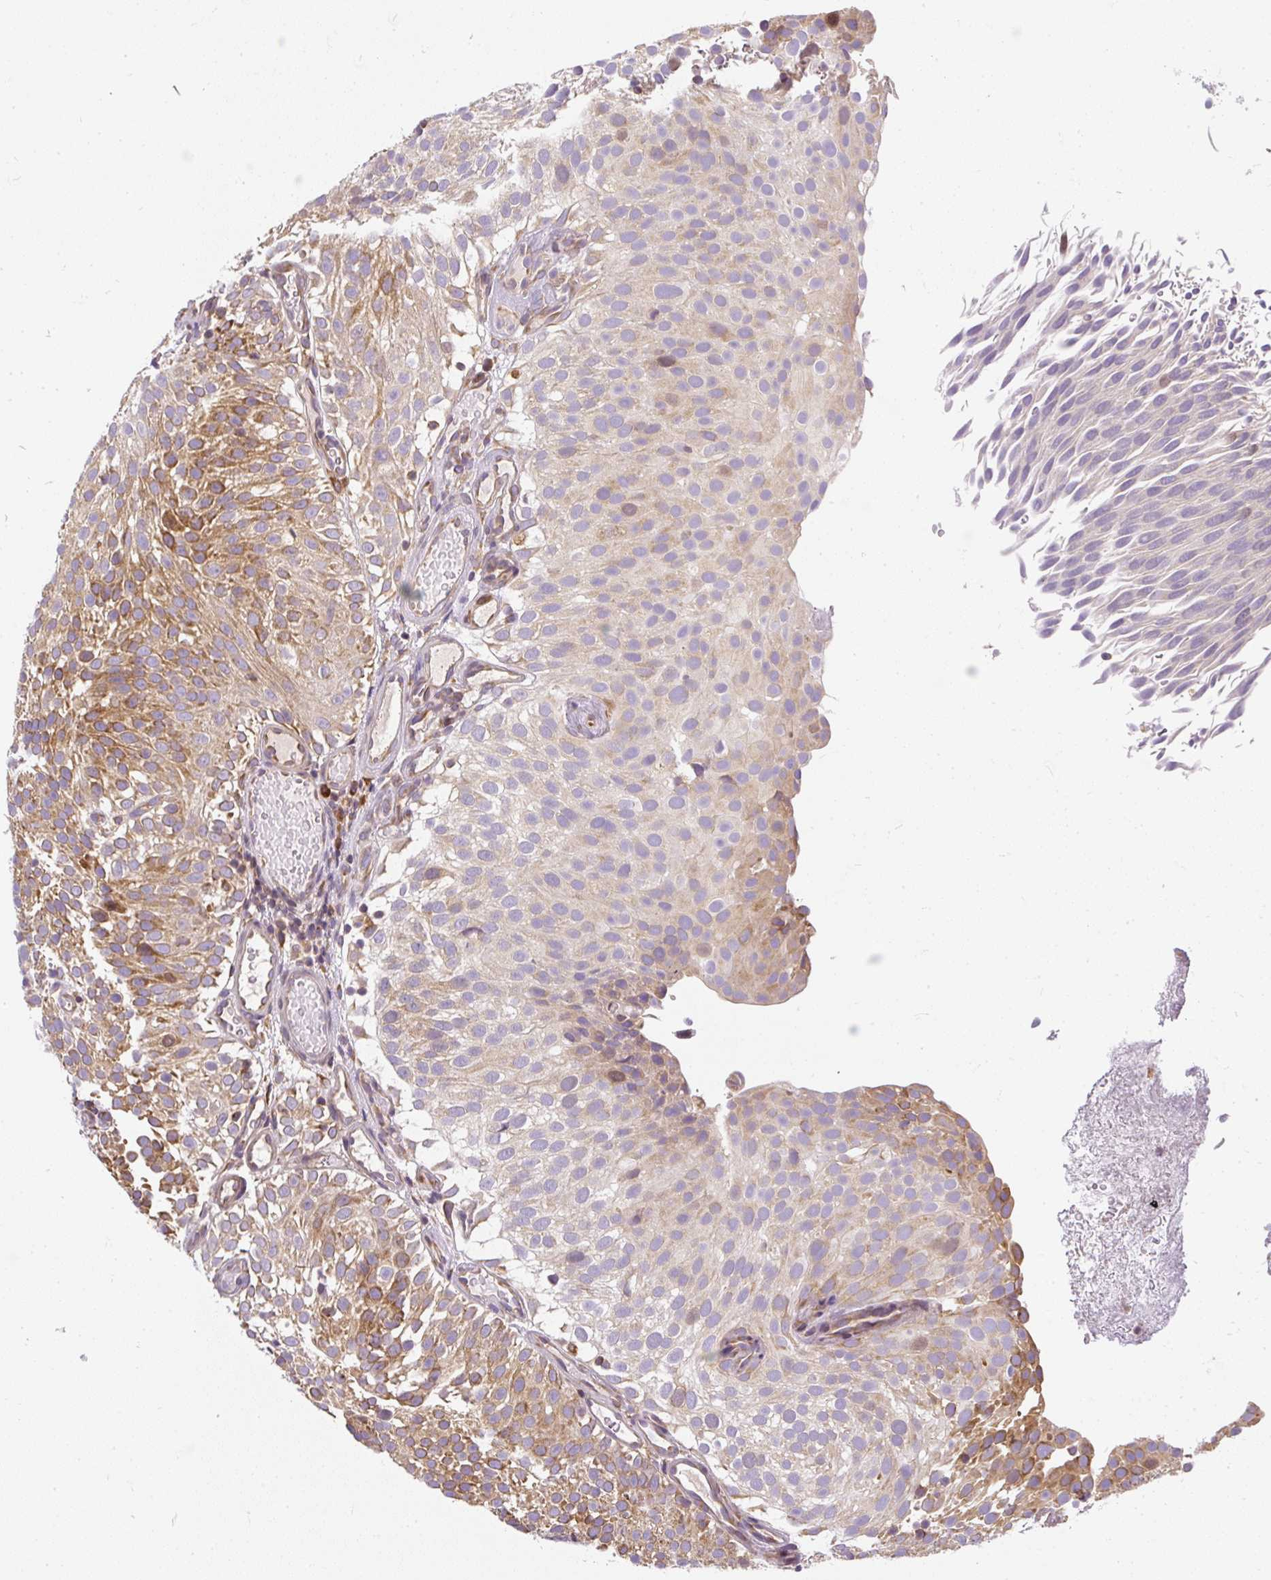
{"staining": {"intensity": "moderate", "quantity": "25%-75%", "location": "cytoplasmic/membranous"}, "tissue": "urothelial cancer", "cell_type": "Tumor cells", "image_type": "cancer", "snomed": [{"axis": "morphology", "description": "Urothelial carcinoma, Low grade"}, {"axis": "topography", "description": "Urinary bladder"}], "caption": "Urothelial cancer tissue exhibits moderate cytoplasmic/membranous staining in about 25%-75% of tumor cells, visualized by immunohistochemistry.", "gene": "CYP20A1", "patient": {"sex": "male", "age": 78}}